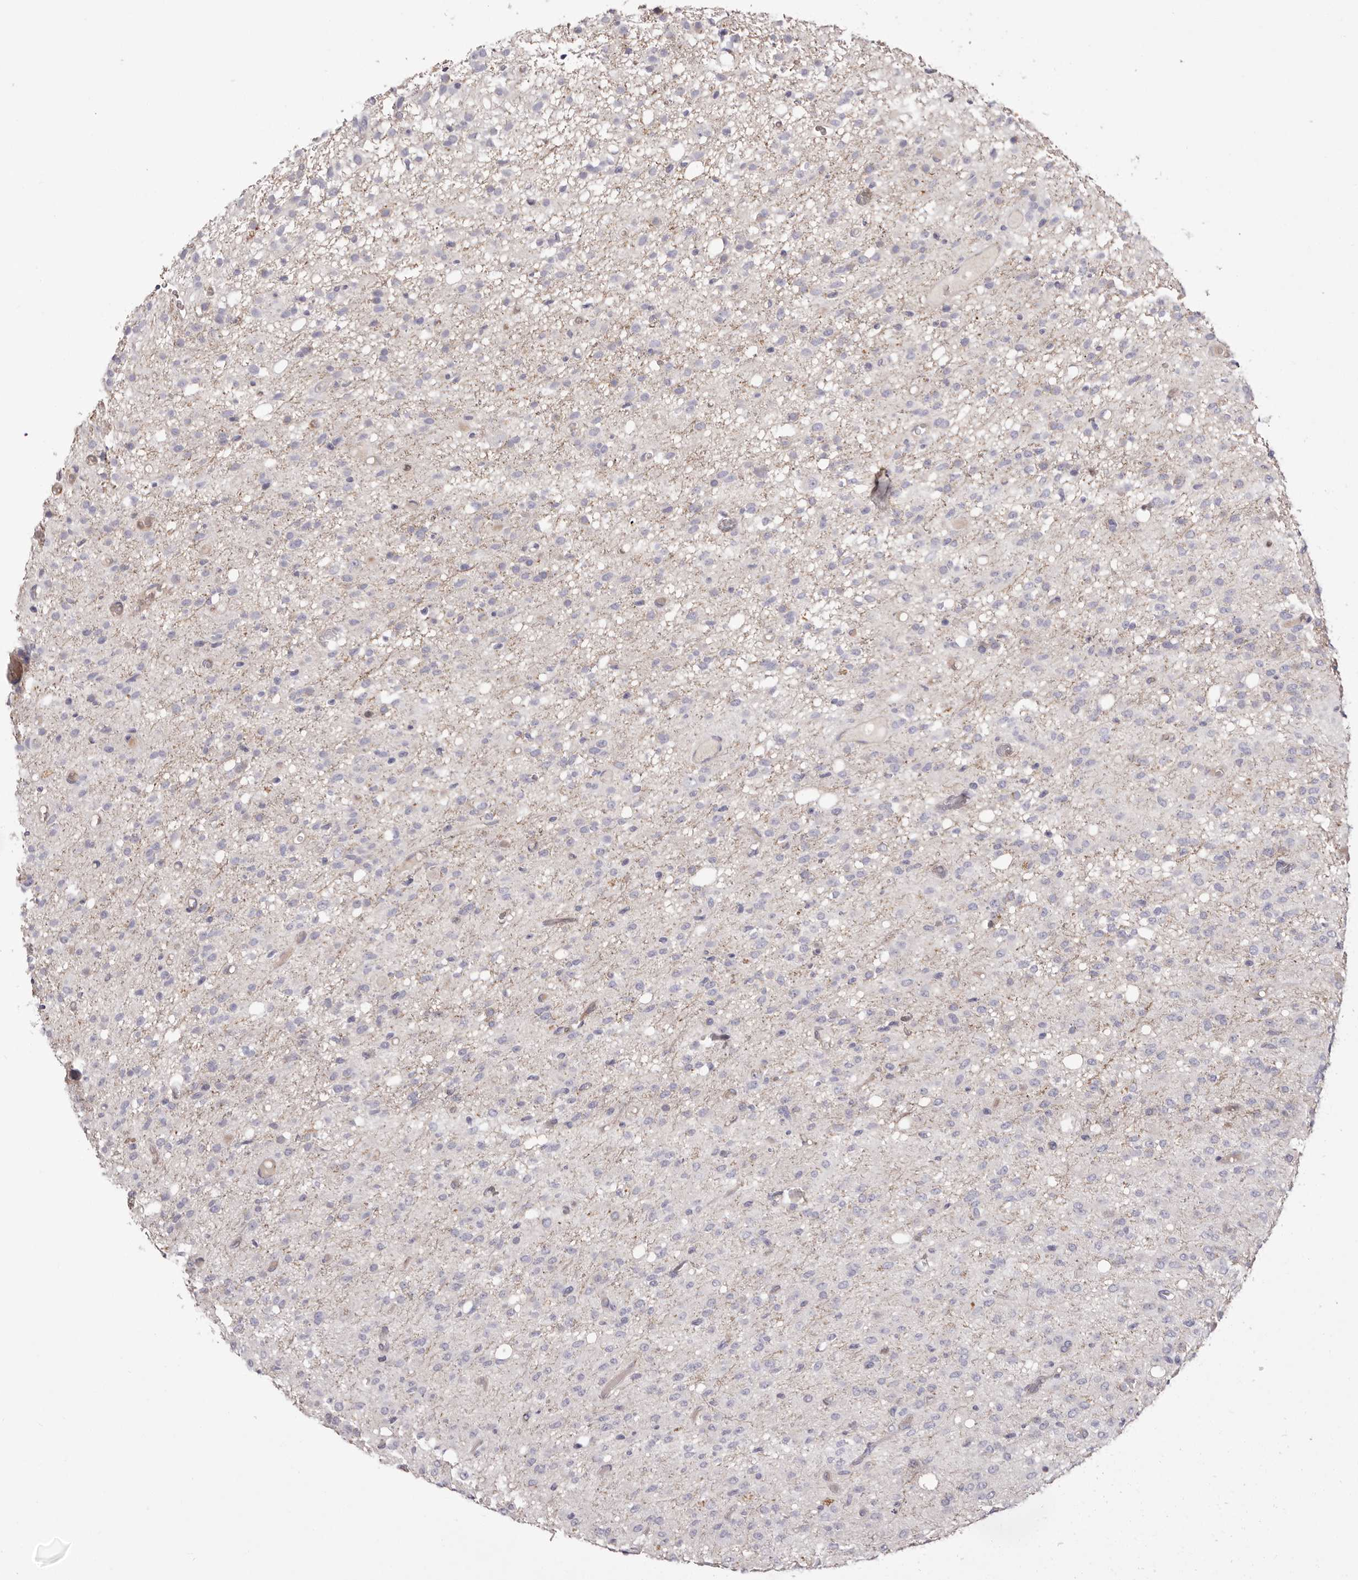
{"staining": {"intensity": "negative", "quantity": "none", "location": "none"}, "tissue": "glioma", "cell_type": "Tumor cells", "image_type": "cancer", "snomed": [{"axis": "morphology", "description": "Glioma, malignant, High grade"}, {"axis": "topography", "description": "Brain"}], "caption": "High power microscopy image of an IHC photomicrograph of high-grade glioma (malignant), revealing no significant expression in tumor cells.", "gene": "S1PR5", "patient": {"sex": "female", "age": 59}}